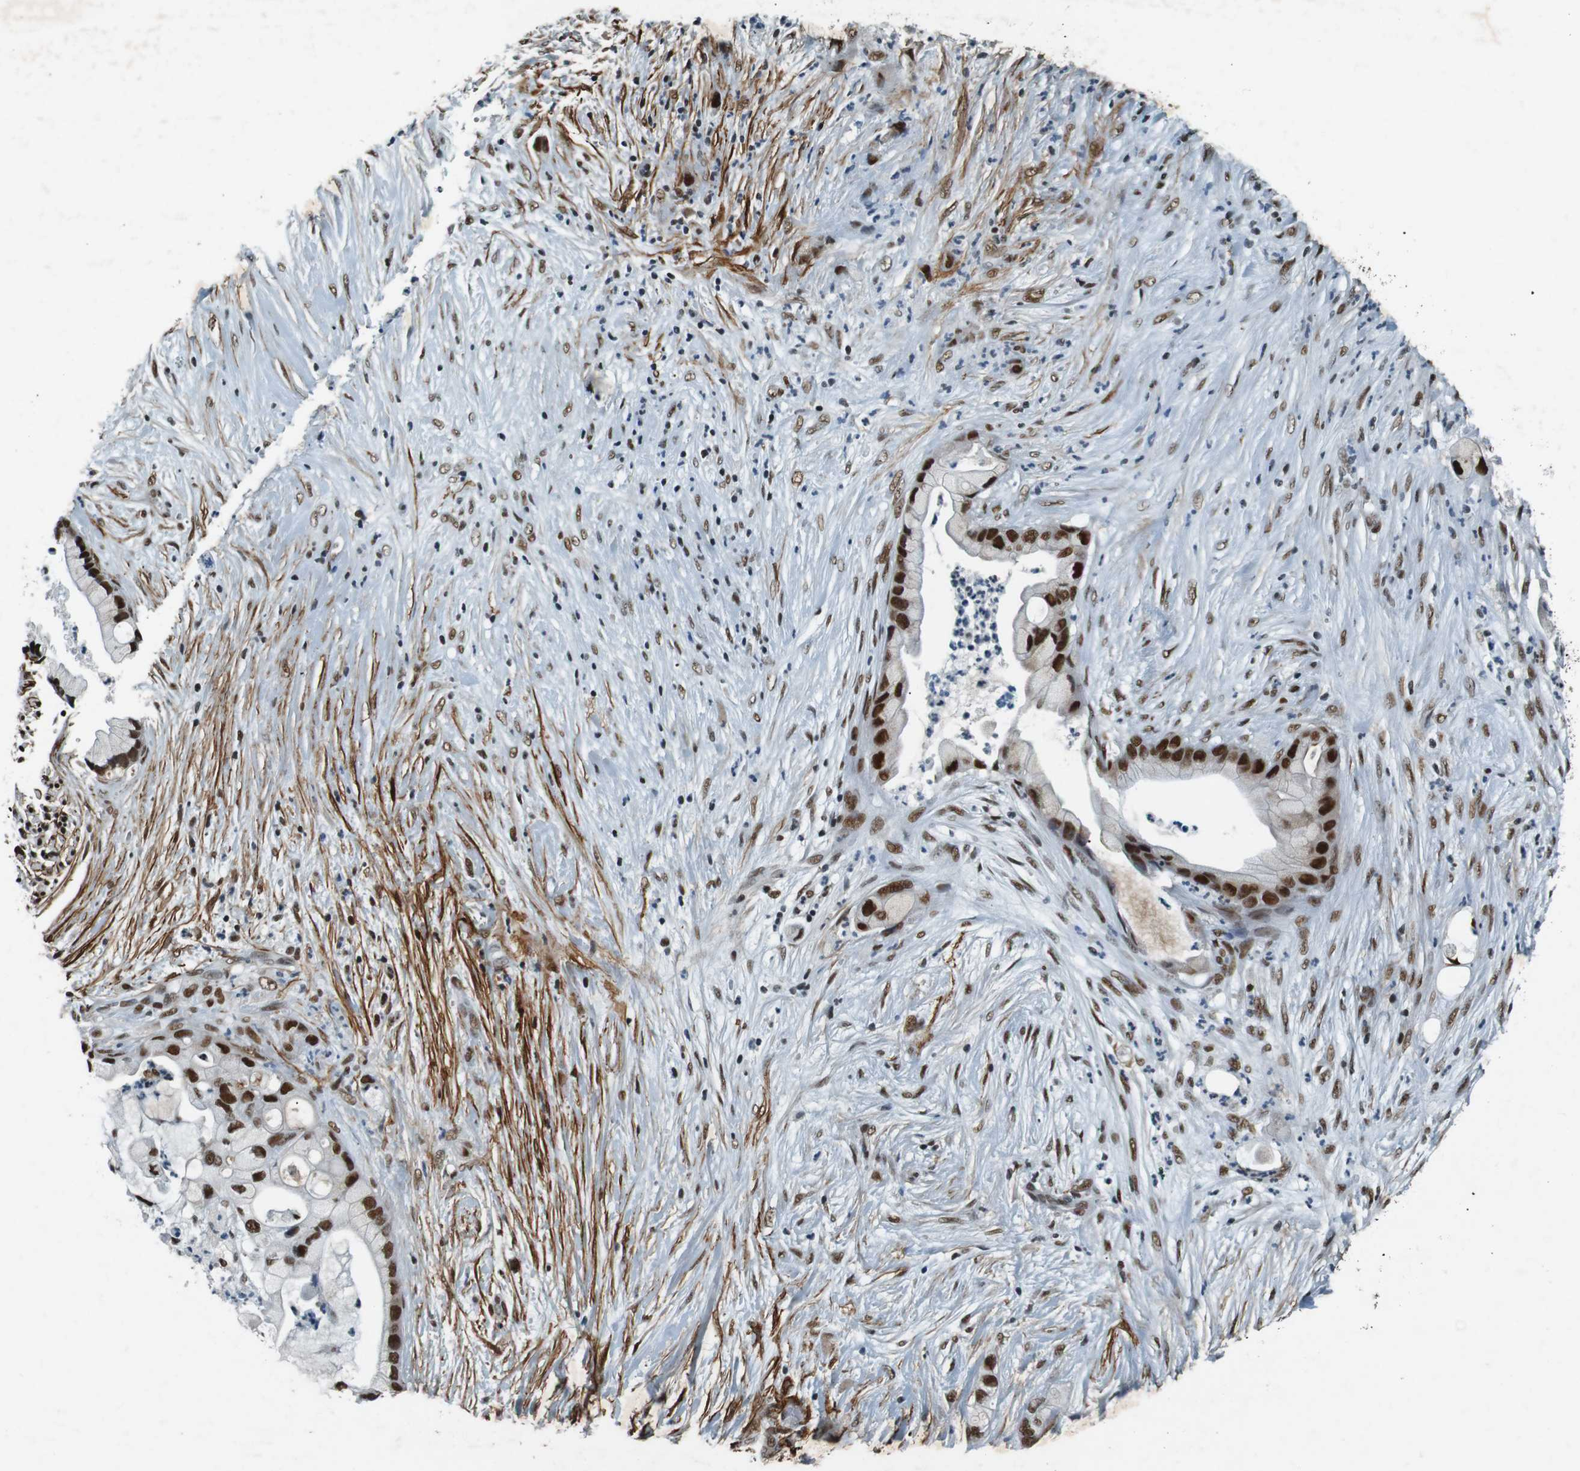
{"staining": {"intensity": "strong", "quantity": ">75%", "location": "nuclear"}, "tissue": "pancreatic cancer", "cell_type": "Tumor cells", "image_type": "cancer", "snomed": [{"axis": "morphology", "description": "Adenocarcinoma, NOS"}, {"axis": "topography", "description": "Pancreas"}], "caption": "Pancreatic cancer (adenocarcinoma) stained with DAB (3,3'-diaminobenzidine) immunohistochemistry displays high levels of strong nuclear staining in about >75% of tumor cells.", "gene": "HEXIM1", "patient": {"sex": "female", "age": 59}}